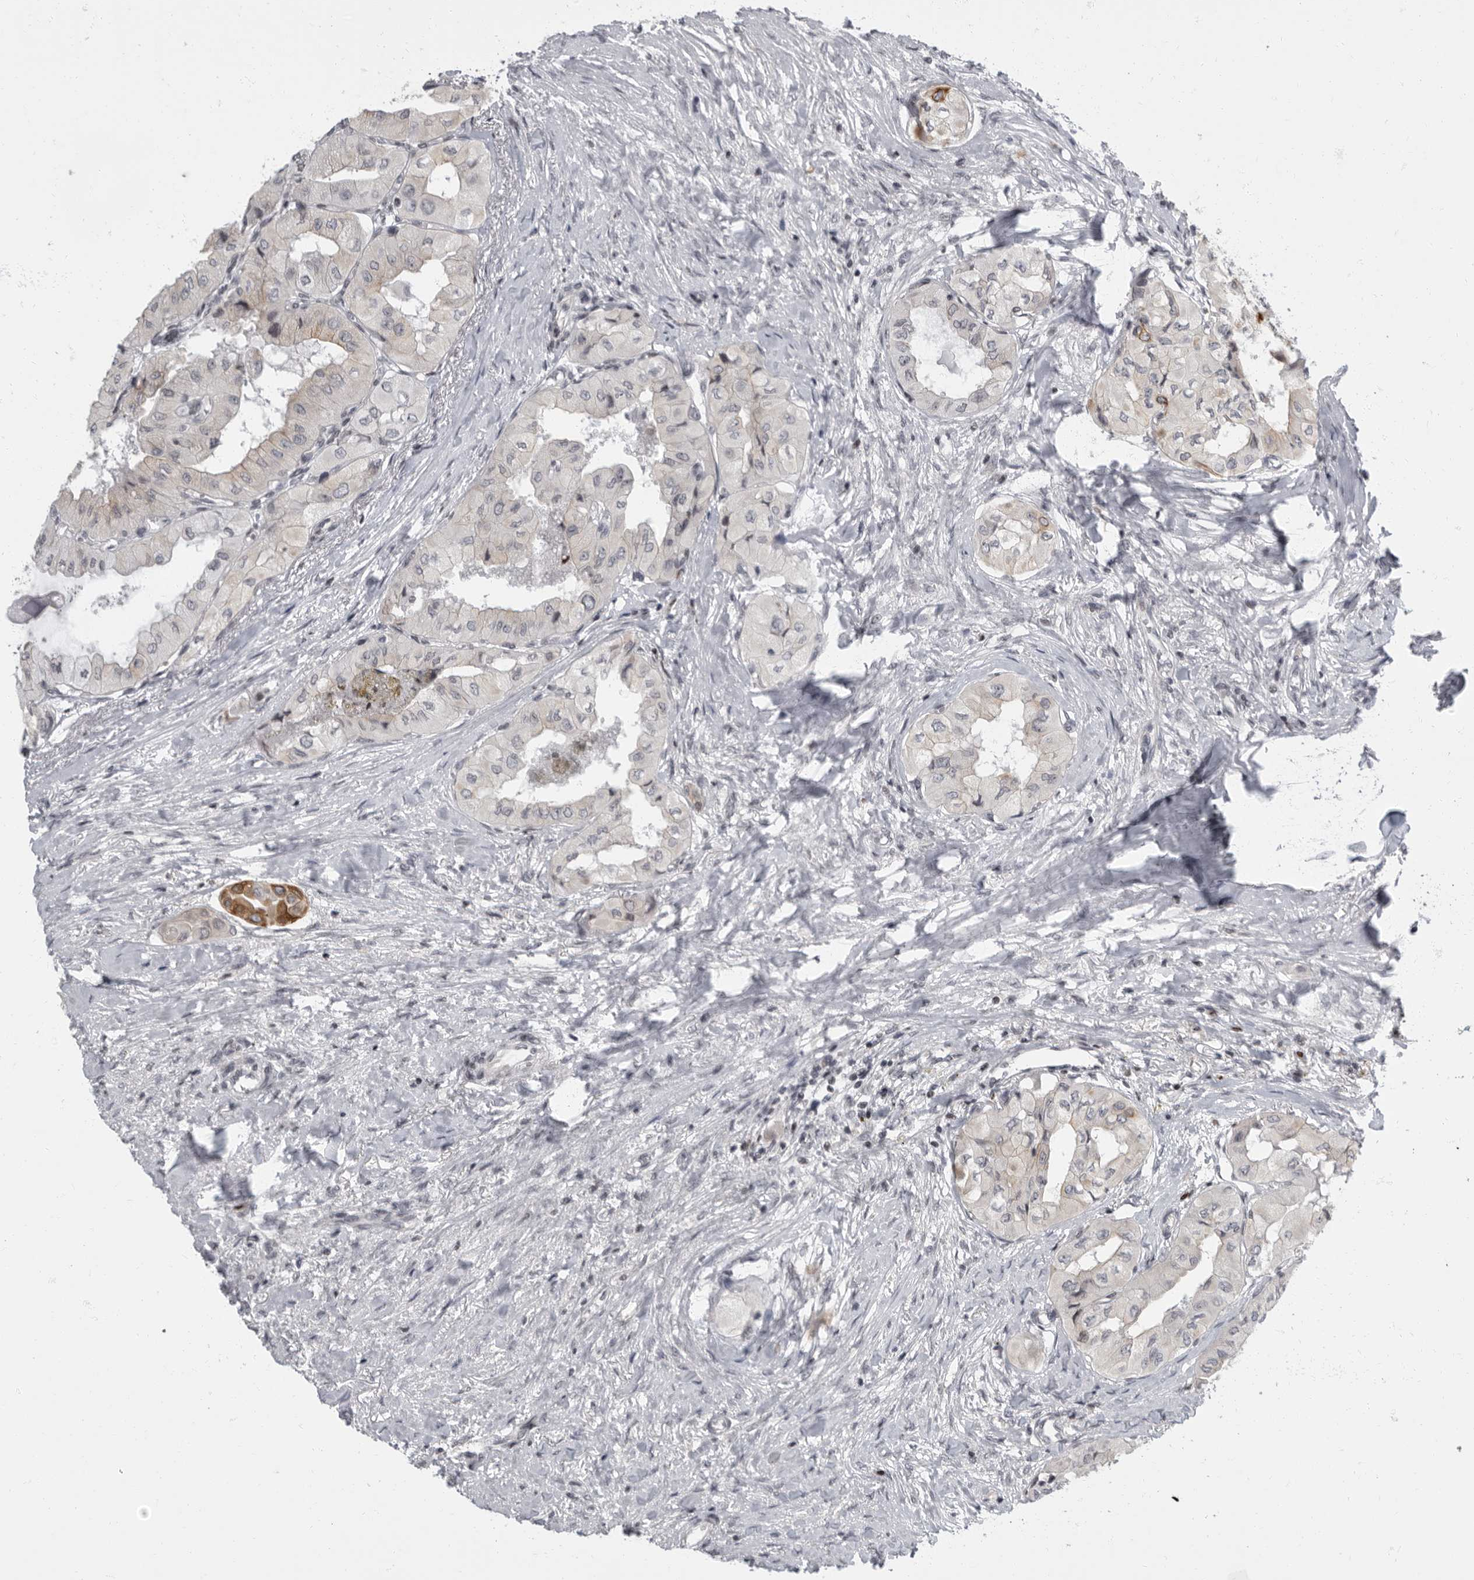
{"staining": {"intensity": "strong", "quantity": "<25%", "location": "cytoplasmic/membranous"}, "tissue": "thyroid cancer", "cell_type": "Tumor cells", "image_type": "cancer", "snomed": [{"axis": "morphology", "description": "Papillary adenocarcinoma, NOS"}, {"axis": "topography", "description": "Thyroid gland"}], "caption": "IHC of human thyroid cancer exhibits medium levels of strong cytoplasmic/membranous expression in about <25% of tumor cells.", "gene": "EVI5", "patient": {"sex": "female", "age": 59}}